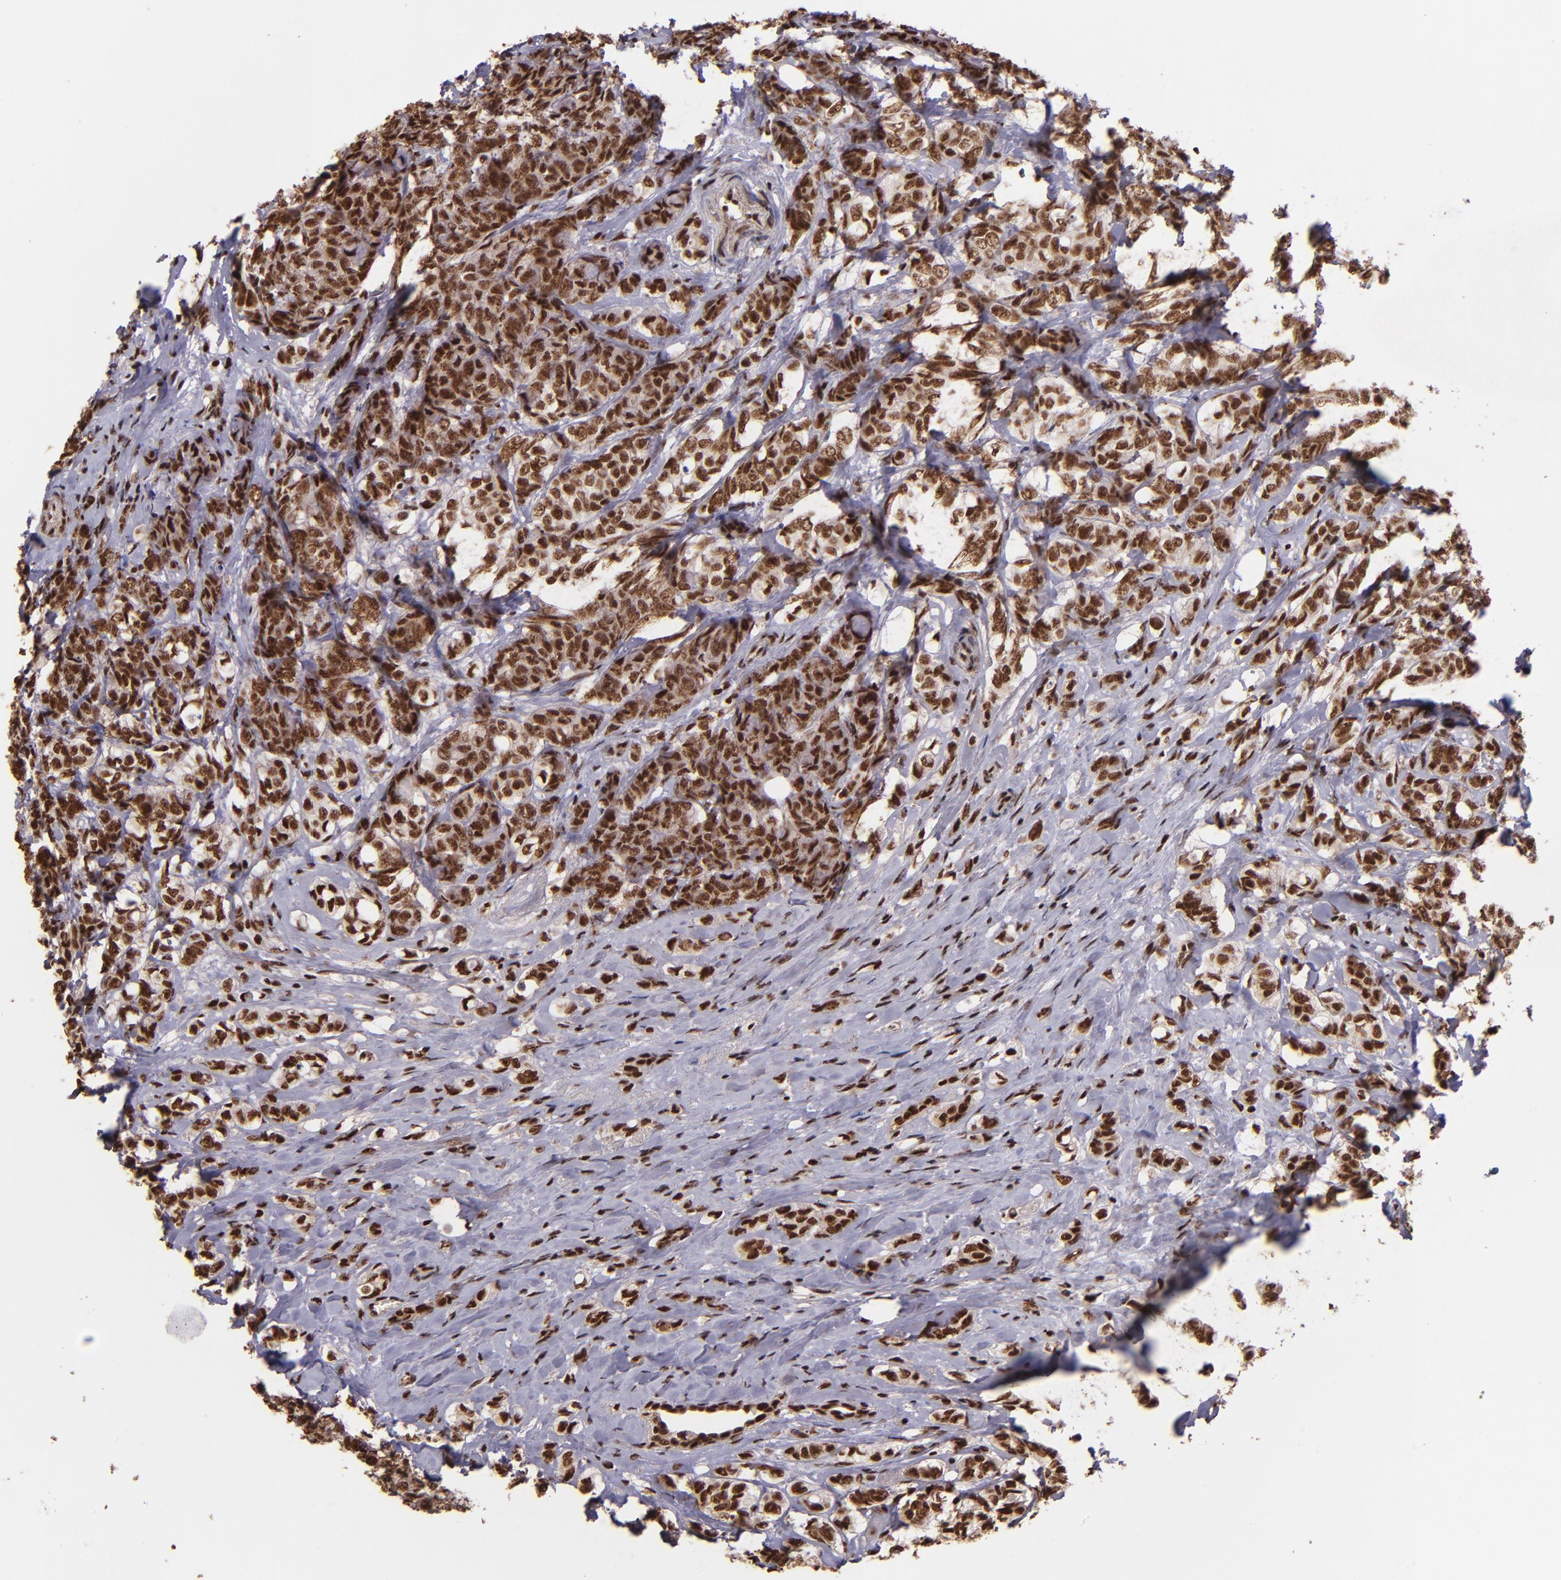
{"staining": {"intensity": "strong", "quantity": ">75%", "location": "cytoplasmic/membranous,nuclear"}, "tissue": "breast cancer", "cell_type": "Tumor cells", "image_type": "cancer", "snomed": [{"axis": "morphology", "description": "Lobular carcinoma"}, {"axis": "topography", "description": "Breast"}], "caption": "Lobular carcinoma (breast) was stained to show a protein in brown. There is high levels of strong cytoplasmic/membranous and nuclear positivity in approximately >75% of tumor cells.", "gene": "PQBP1", "patient": {"sex": "female", "age": 60}}